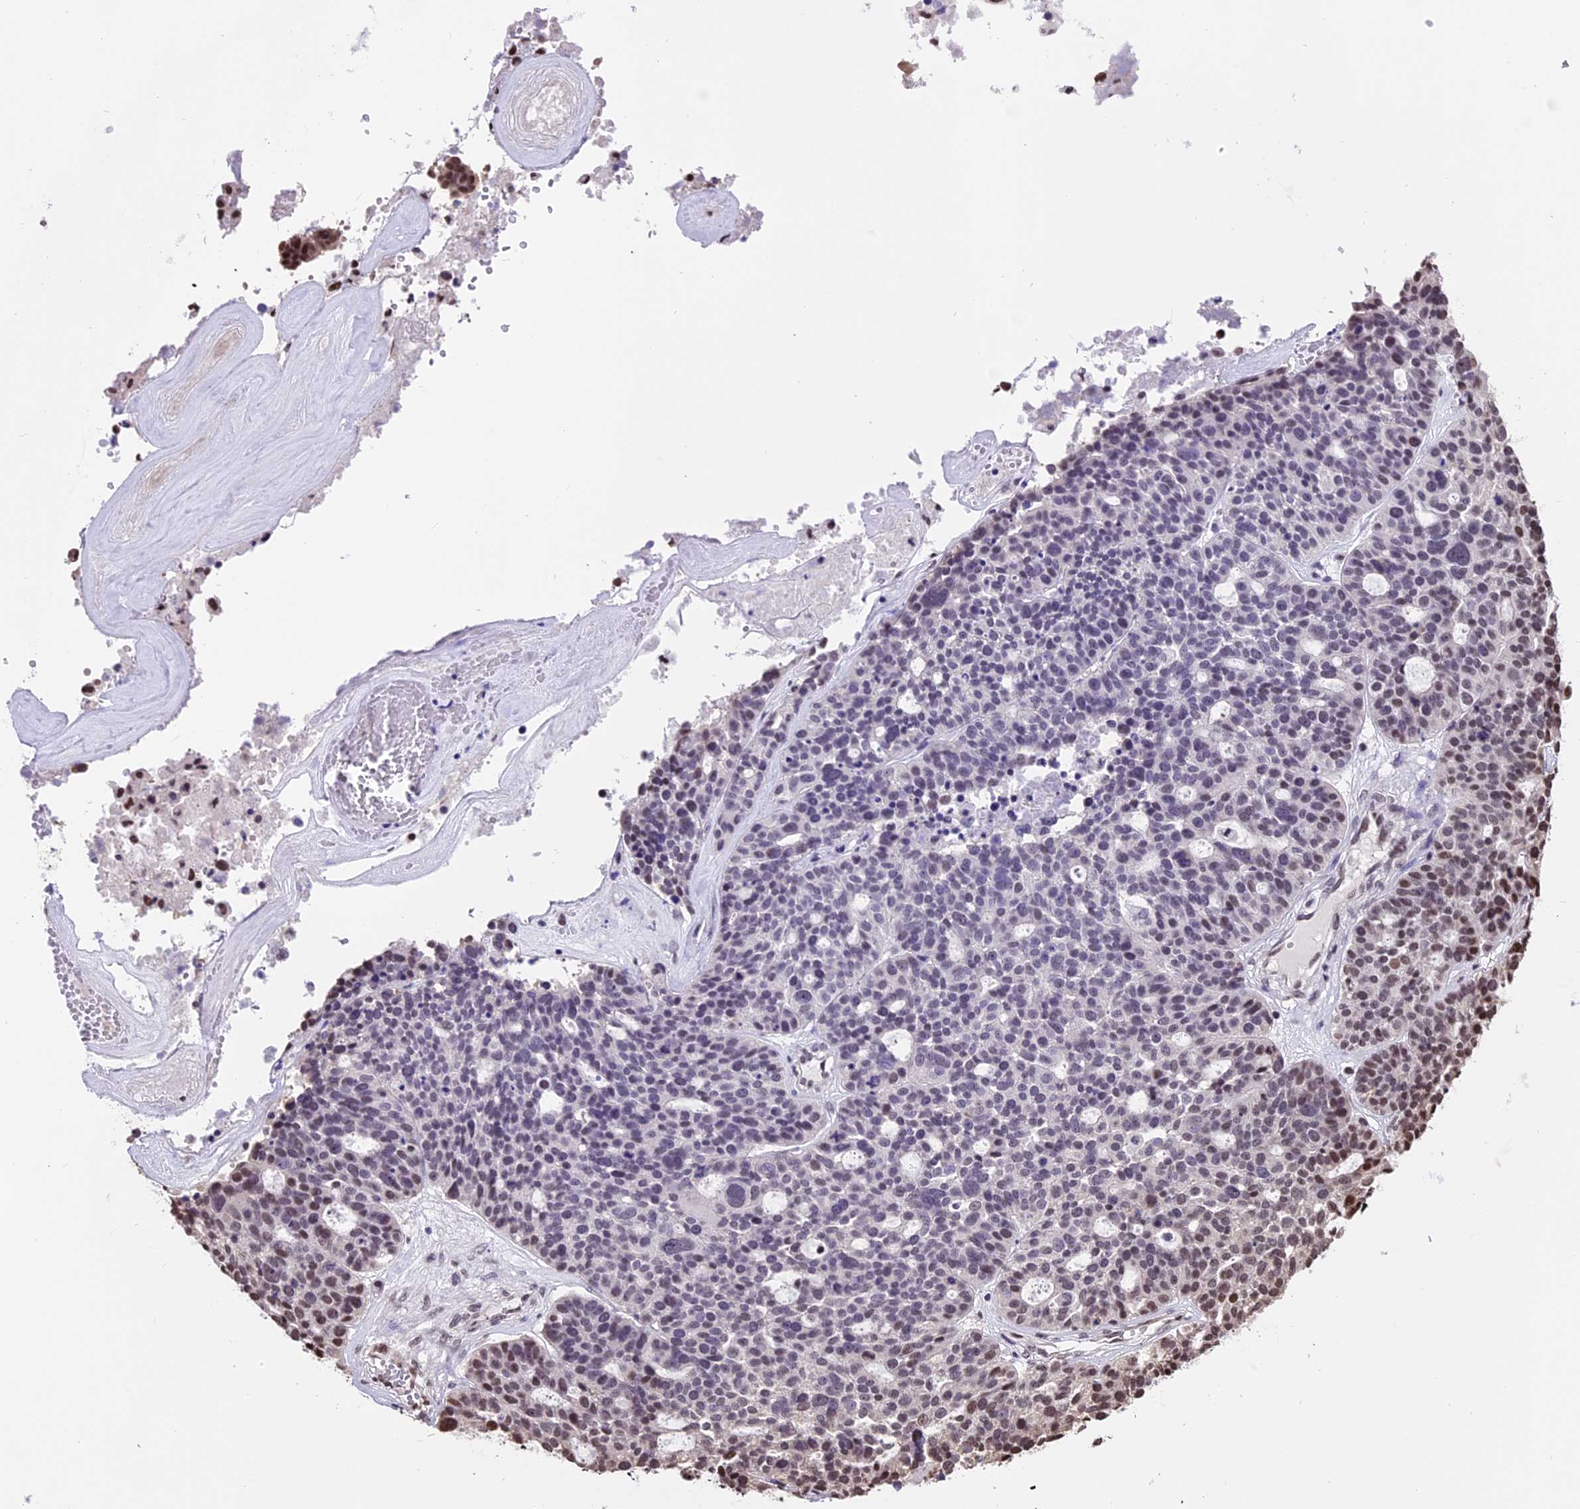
{"staining": {"intensity": "moderate", "quantity": "25%-75%", "location": "nuclear"}, "tissue": "ovarian cancer", "cell_type": "Tumor cells", "image_type": "cancer", "snomed": [{"axis": "morphology", "description": "Cystadenocarcinoma, serous, NOS"}, {"axis": "topography", "description": "Ovary"}], "caption": "Ovarian cancer stained with DAB (3,3'-diaminobenzidine) IHC displays medium levels of moderate nuclear staining in approximately 25%-75% of tumor cells. The protein of interest is shown in brown color, while the nuclei are stained blue.", "gene": "POLR3E", "patient": {"sex": "female", "age": 59}}